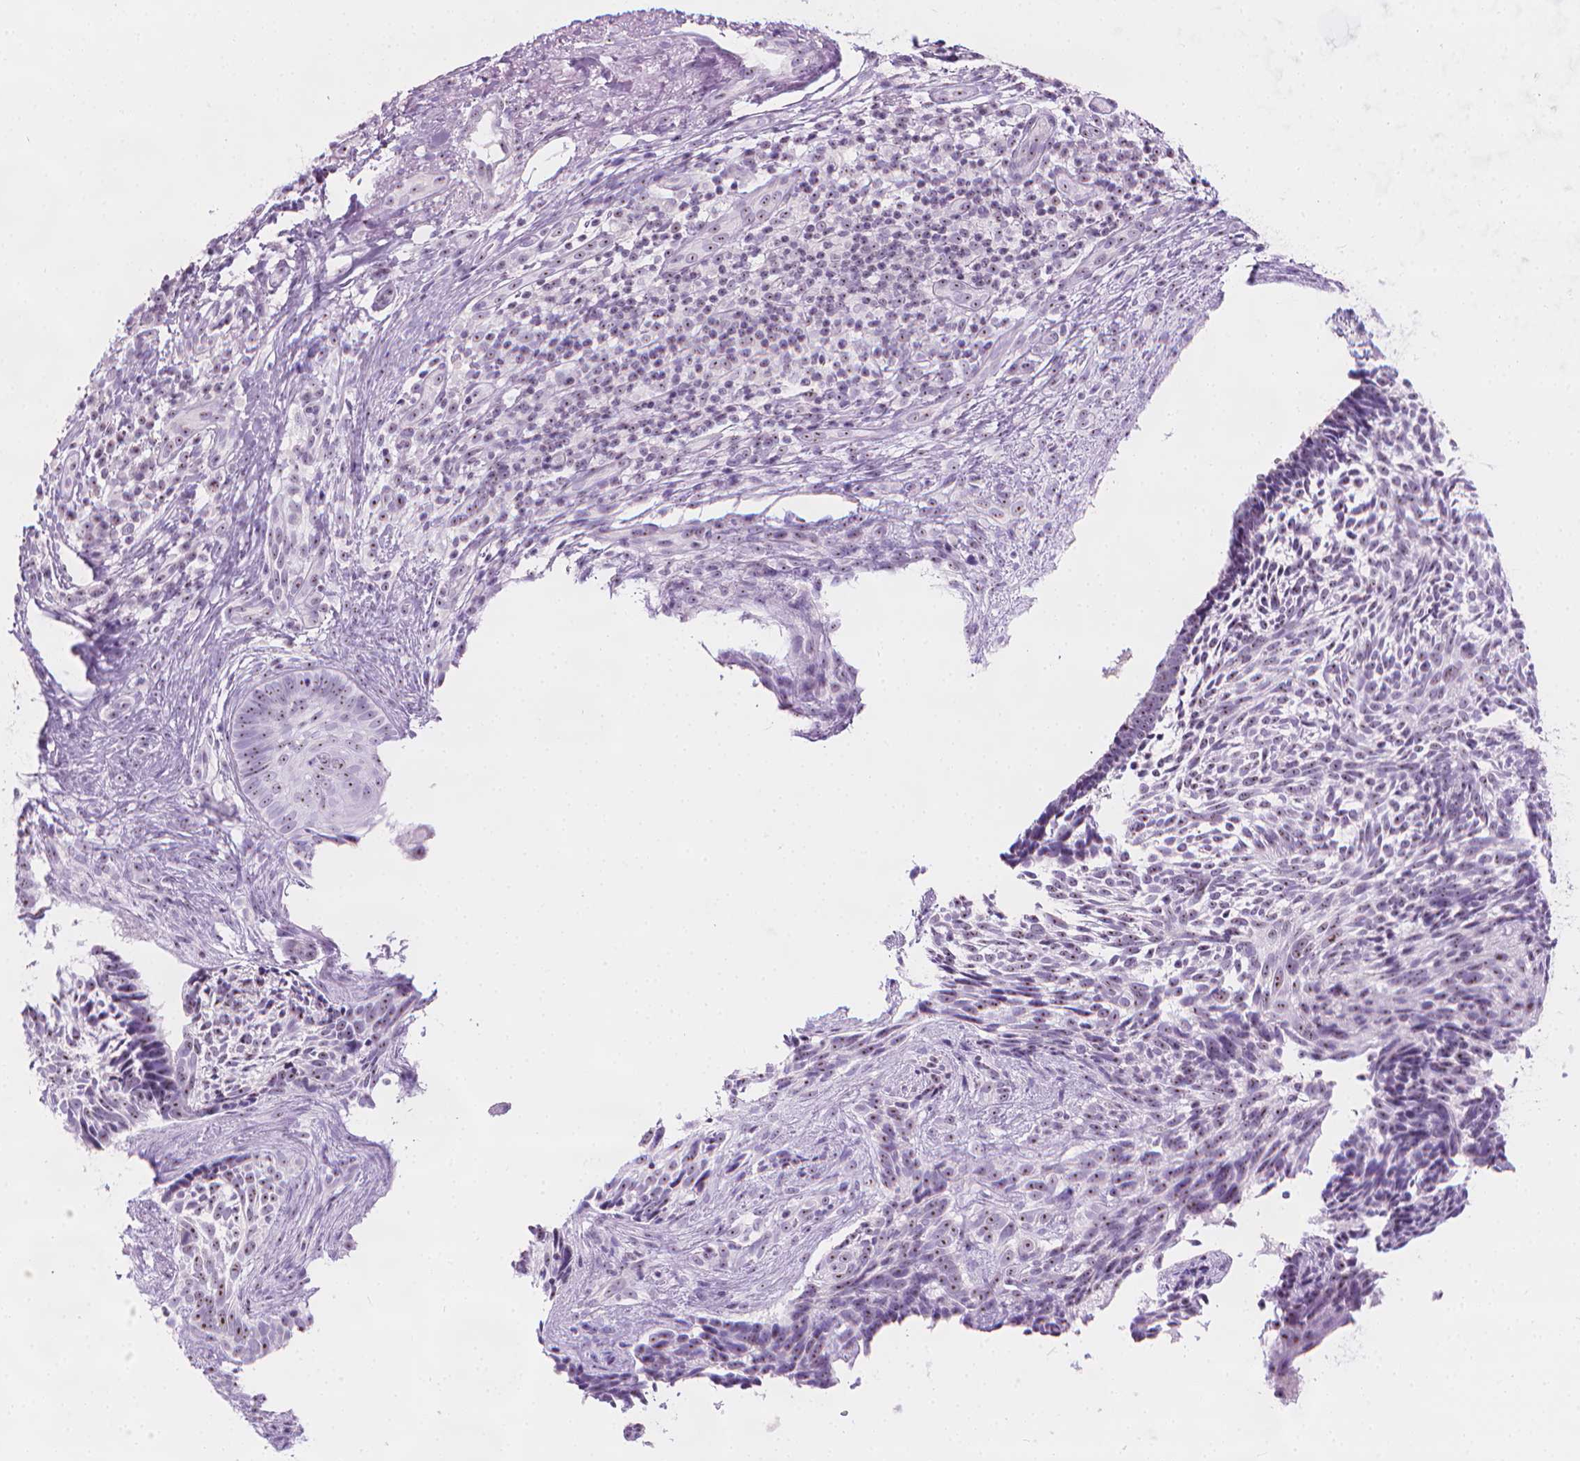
{"staining": {"intensity": "moderate", "quantity": "25%-75%", "location": "nuclear"}, "tissue": "skin cancer", "cell_type": "Tumor cells", "image_type": "cancer", "snomed": [{"axis": "morphology", "description": "Normal tissue, NOS"}, {"axis": "morphology", "description": "Basal cell carcinoma"}, {"axis": "topography", "description": "Skin"}], "caption": "Immunohistochemistry (IHC) of skin basal cell carcinoma reveals medium levels of moderate nuclear positivity in approximately 25%-75% of tumor cells. (Brightfield microscopy of DAB IHC at high magnification).", "gene": "NOL7", "patient": {"sex": "male", "age": 68}}